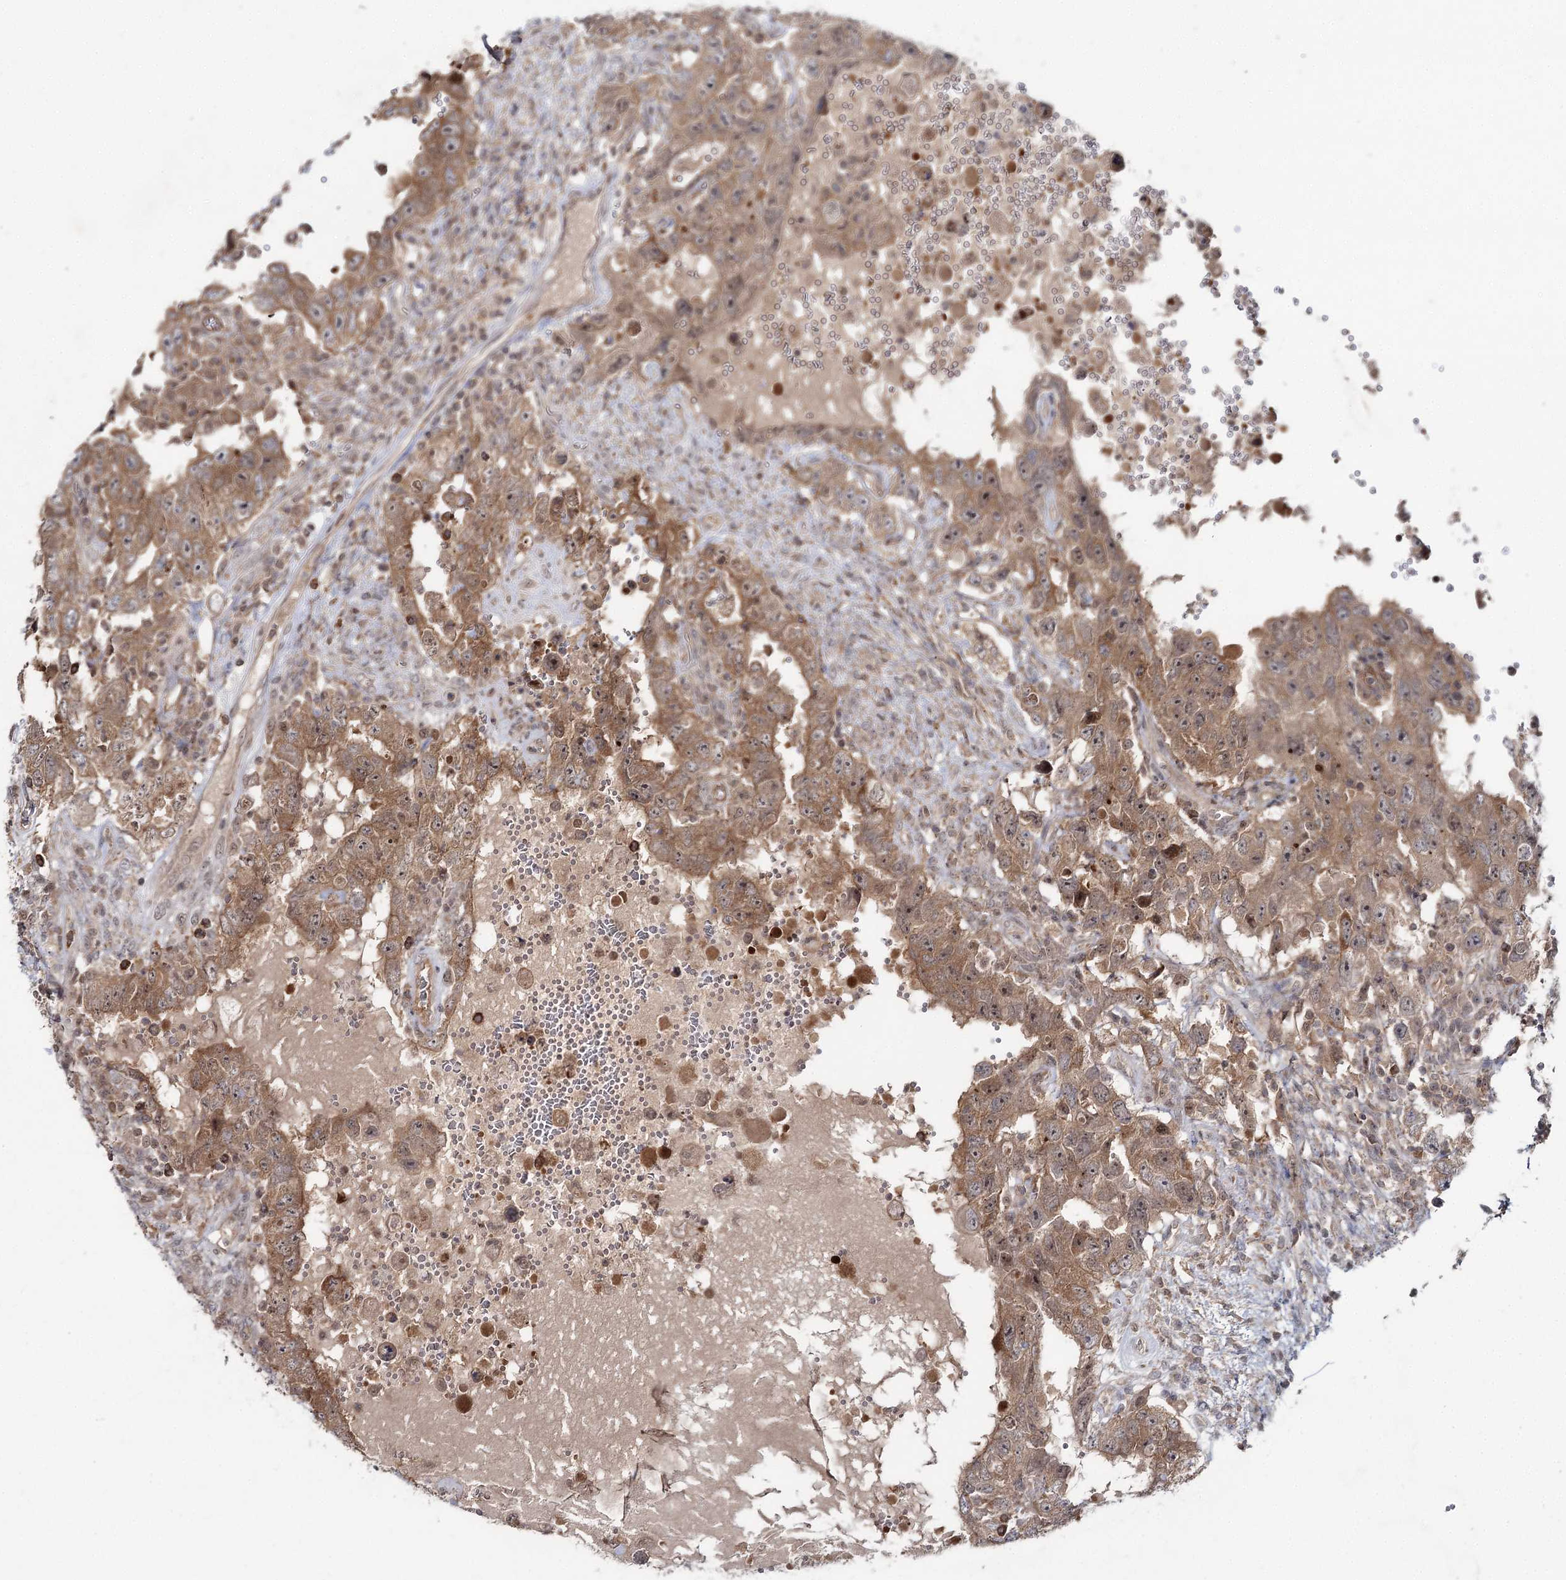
{"staining": {"intensity": "moderate", "quantity": ">75%", "location": "cytoplasmic/membranous"}, "tissue": "testis cancer", "cell_type": "Tumor cells", "image_type": "cancer", "snomed": [{"axis": "morphology", "description": "Carcinoma, Embryonal, NOS"}, {"axis": "topography", "description": "Testis"}], "caption": "A histopathology image showing moderate cytoplasmic/membranous expression in approximately >75% of tumor cells in testis cancer, as visualized by brown immunohistochemical staining.", "gene": "WDR44", "patient": {"sex": "male", "age": 26}}